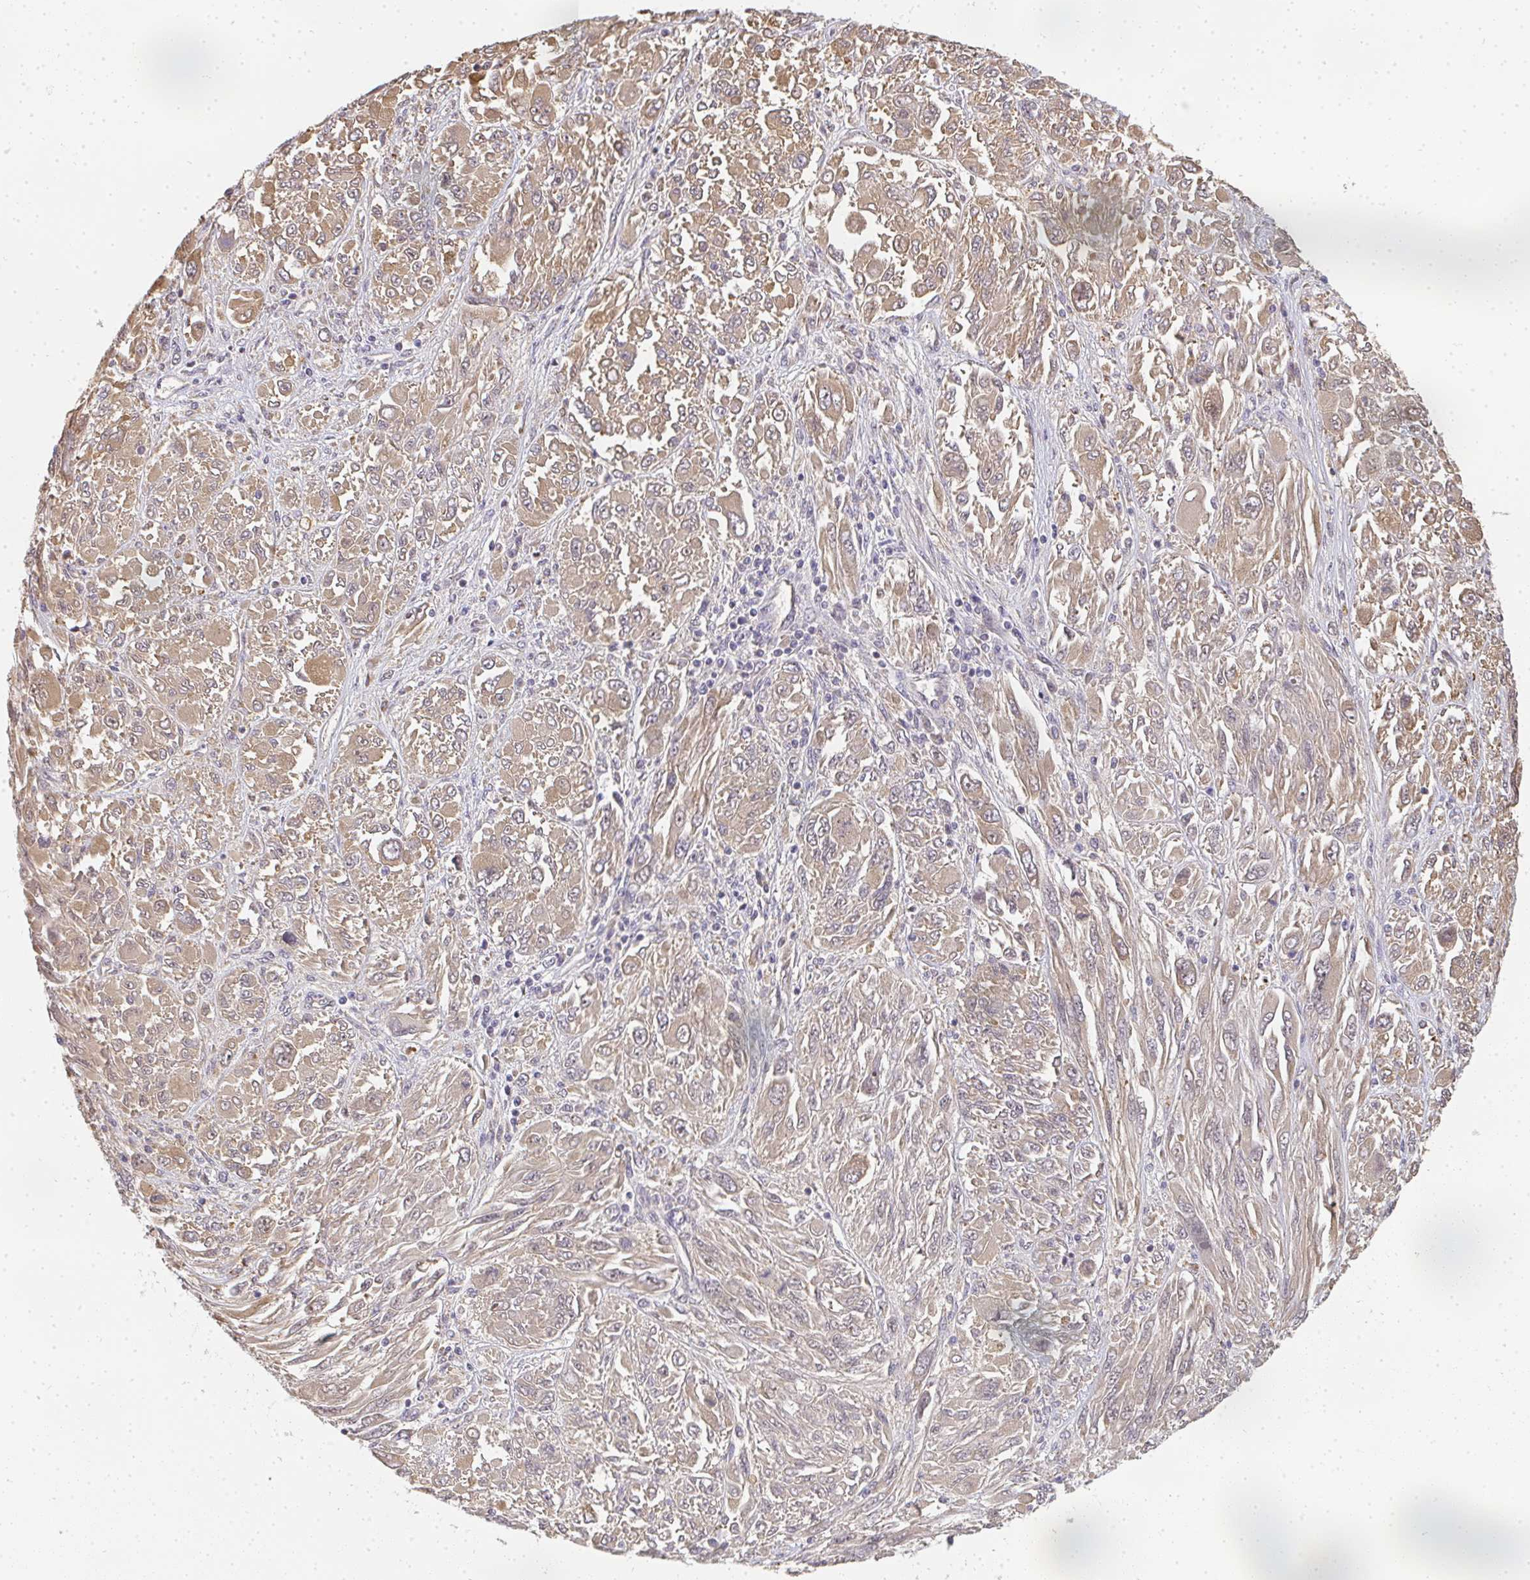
{"staining": {"intensity": "weak", "quantity": ">75%", "location": "cytoplasmic/membranous"}, "tissue": "melanoma", "cell_type": "Tumor cells", "image_type": "cancer", "snomed": [{"axis": "morphology", "description": "Malignant melanoma, NOS"}, {"axis": "topography", "description": "Skin"}], "caption": "Immunohistochemistry histopathology image of malignant melanoma stained for a protein (brown), which reveals low levels of weak cytoplasmic/membranous staining in approximately >75% of tumor cells.", "gene": "SLC35B3", "patient": {"sex": "female", "age": 91}}